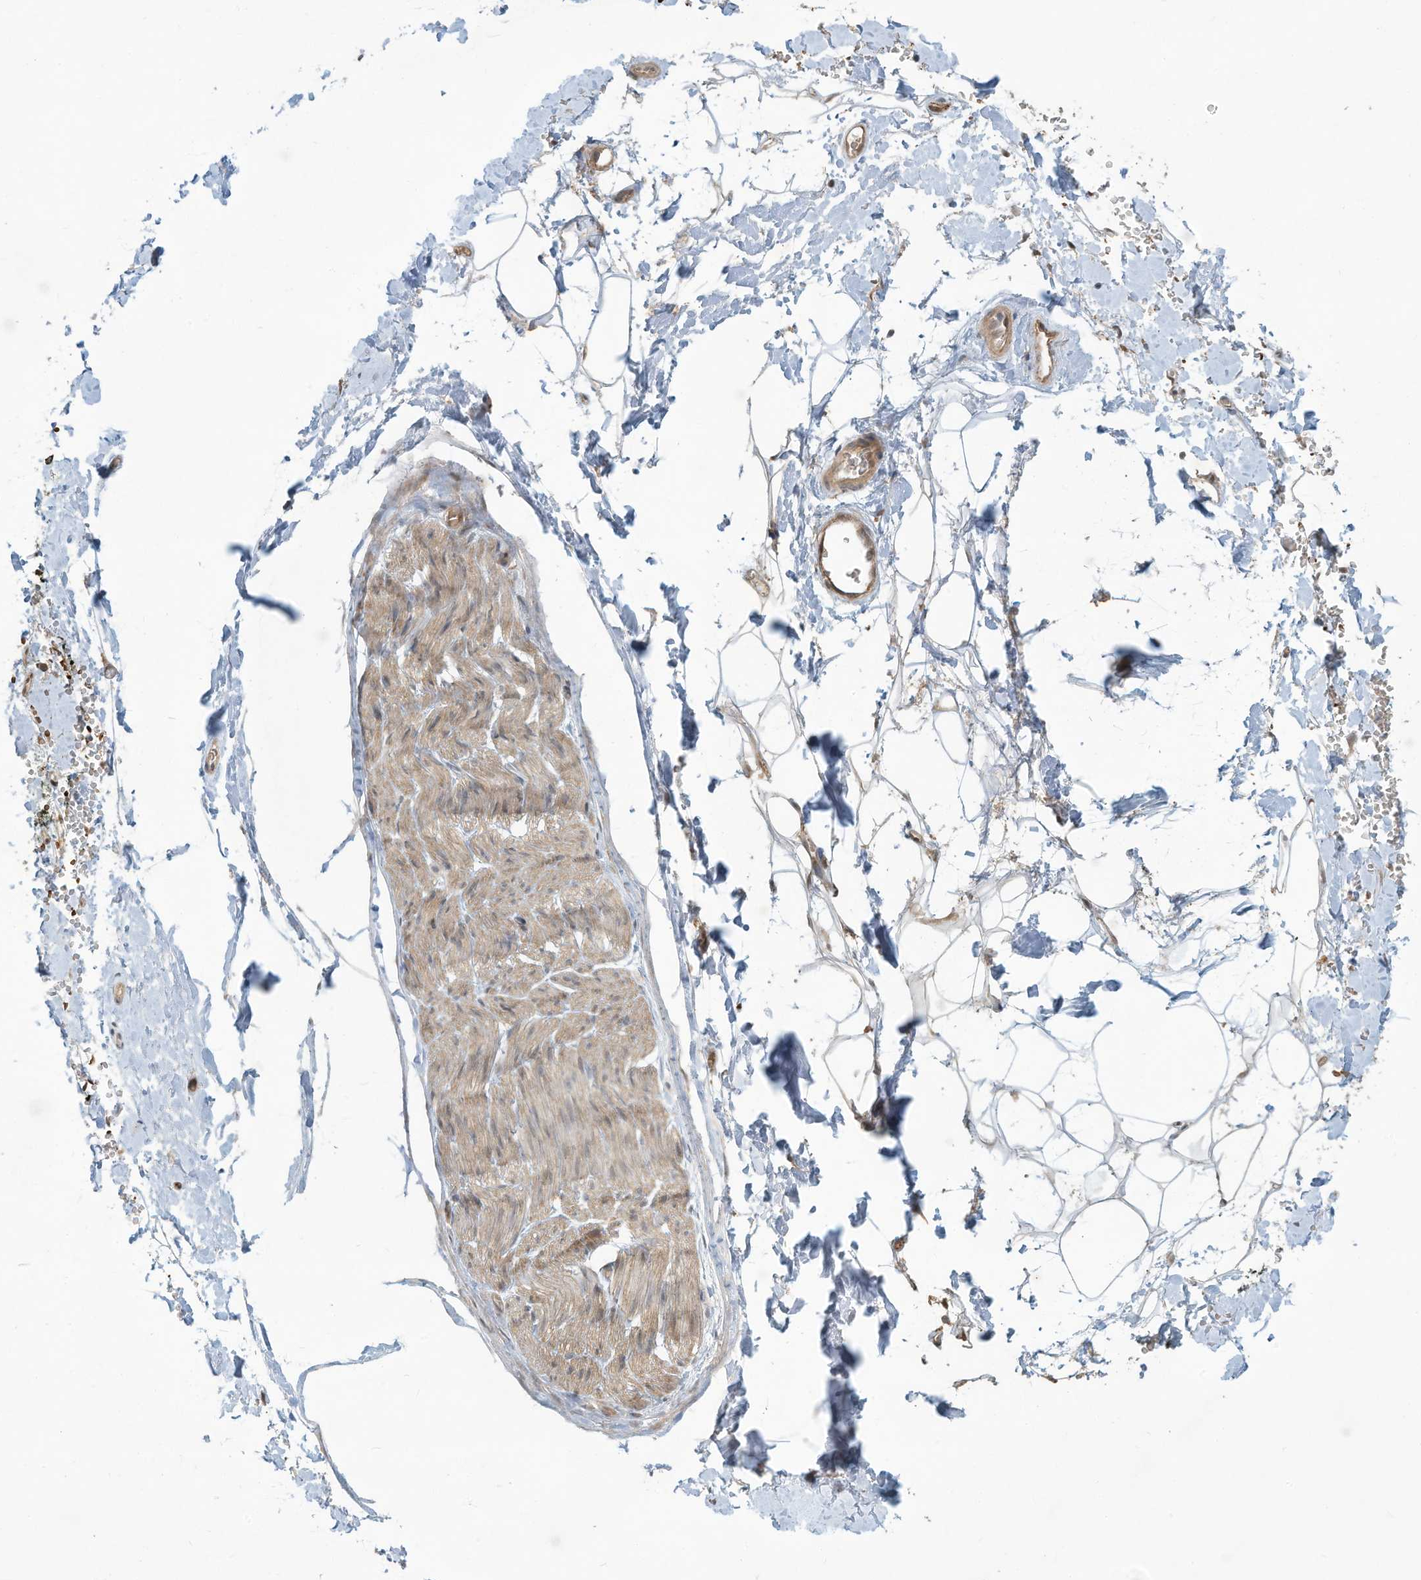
{"staining": {"intensity": "negative", "quantity": "none", "location": "none"}, "tissue": "adipose tissue", "cell_type": "Adipocytes", "image_type": "normal", "snomed": [{"axis": "morphology", "description": "Normal tissue, NOS"}, {"axis": "morphology", "description": "Adenocarcinoma, NOS"}, {"axis": "topography", "description": "Pancreas"}, {"axis": "topography", "description": "Peripheral nerve tissue"}], "caption": "This is an immunohistochemistry image of benign human adipose tissue. There is no staining in adipocytes.", "gene": "ERI2", "patient": {"sex": "male", "age": 59}}